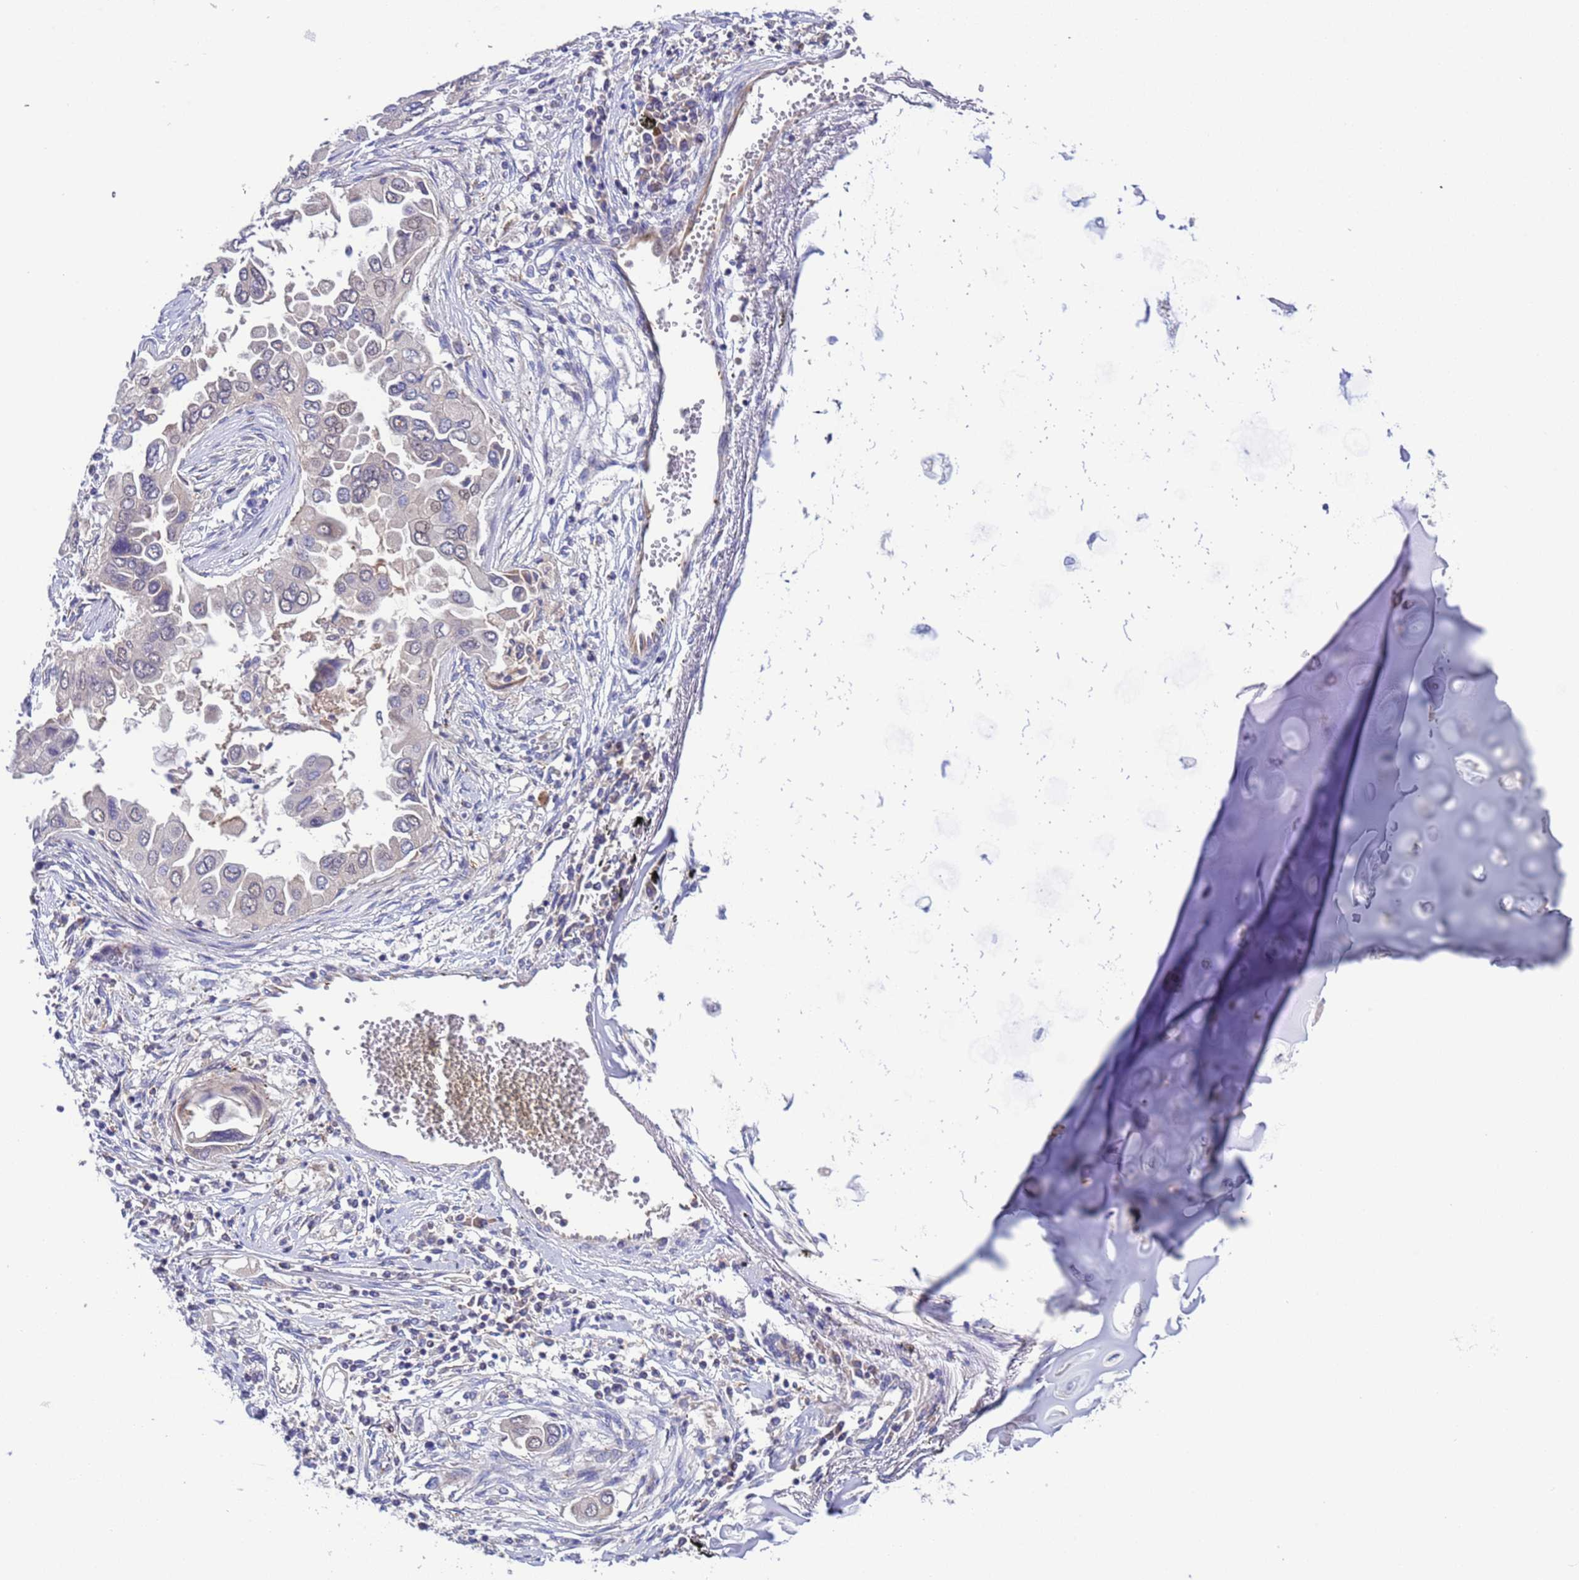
{"staining": {"intensity": "negative", "quantity": "none", "location": "none"}, "tissue": "lung cancer", "cell_type": "Tumor cells", "image_type": "cancer", "snomed": [{"axis": "morphology", "description": "Adenocarcinoma, NOS"}, {"axis": "topography", "description": "Lung"}], "caption": "The image reveals no significant positivity in tumor cells of lung adenocarcinoma.", "gene": "PARP16", "patient": {"sex": "female", "age": 76}}